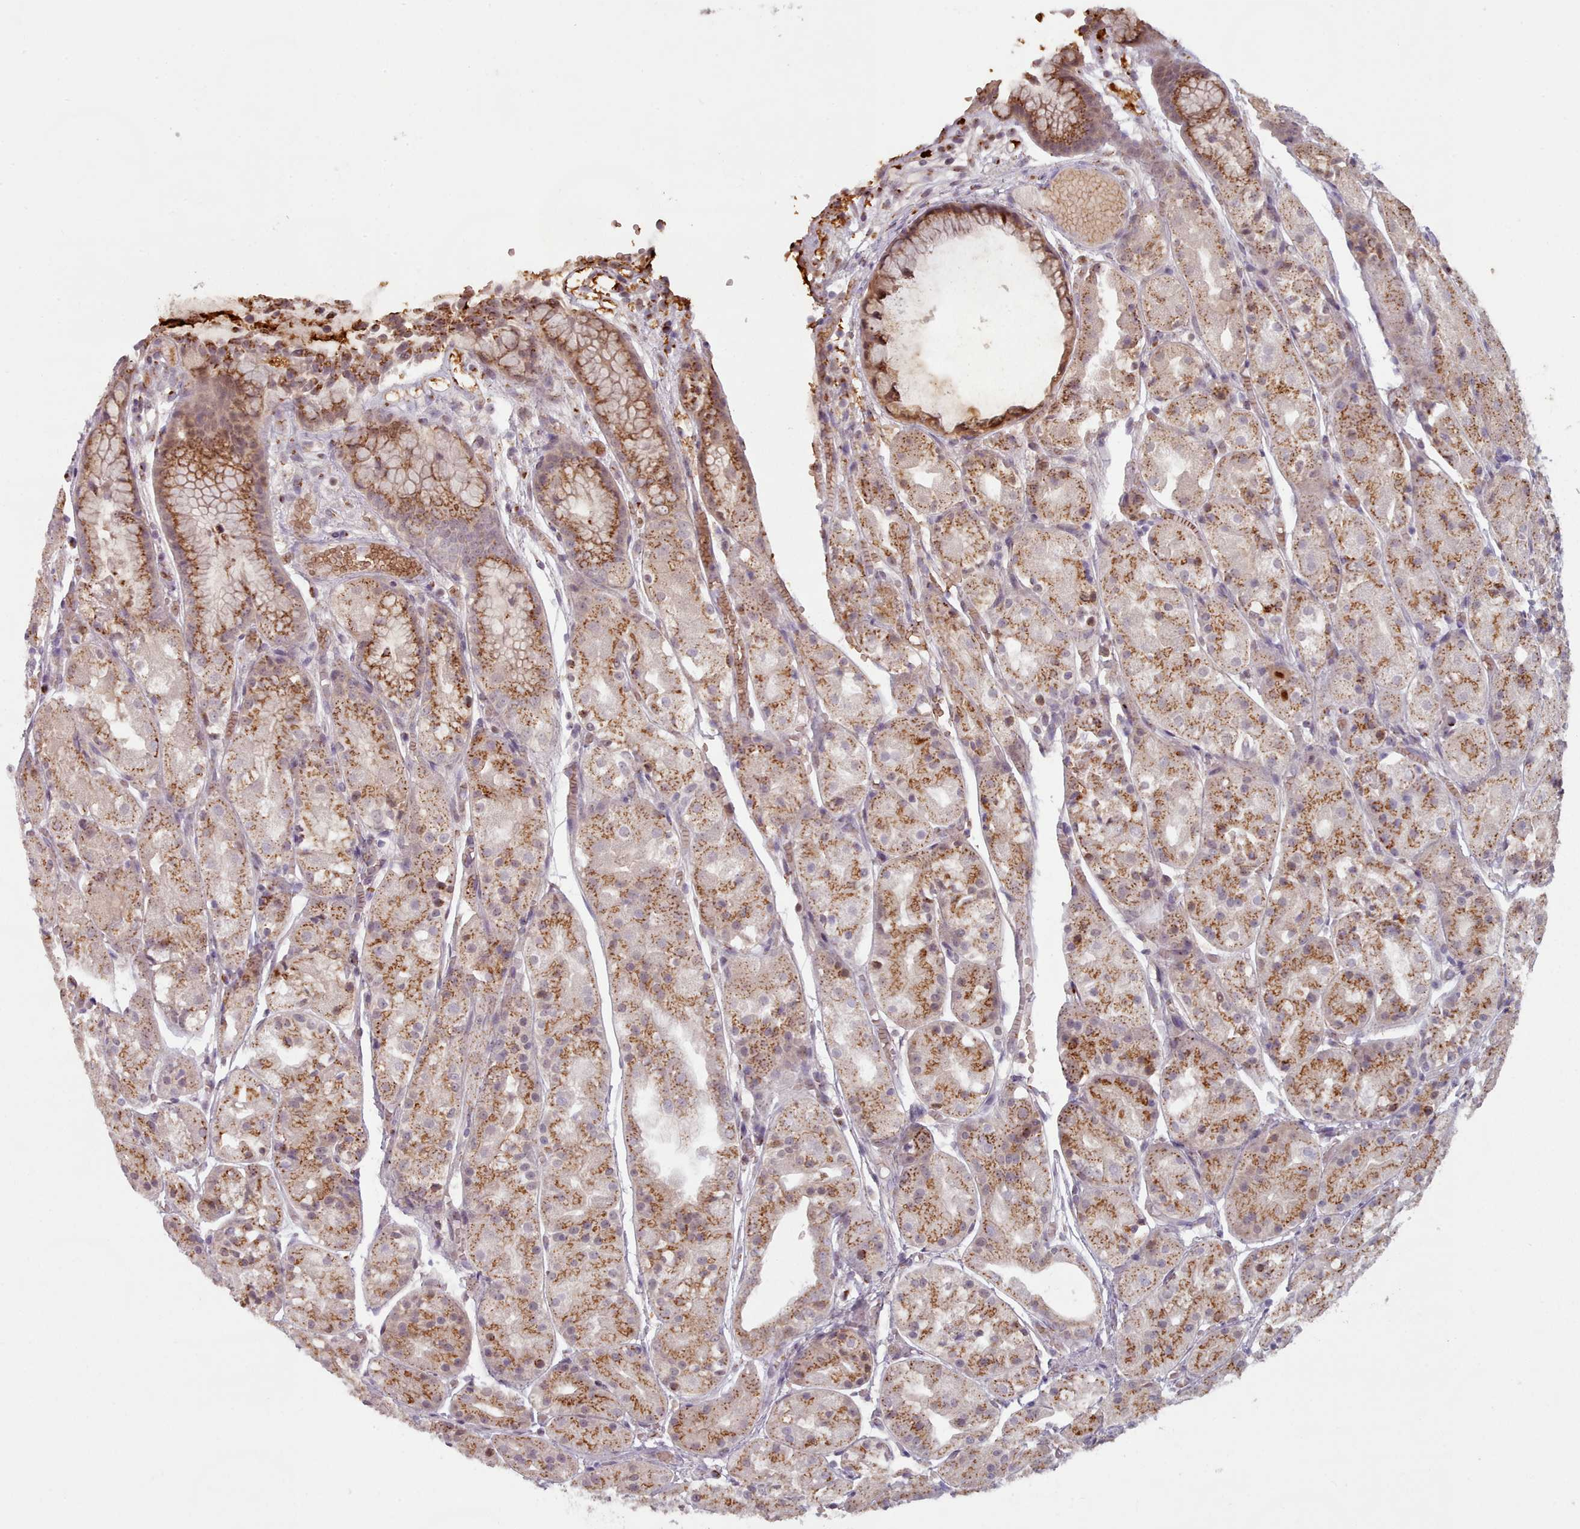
{"staining": {"intensity": "strong", "quantity": ">75%", "location": "cytoplasmic/membranous"}, "tissue": "stomach", "cell_type": "Glandular cells", "image_type": "normal", "snomed": [{"axis": "morphology", "description": "Normal tissue, NOS"}, {"axis": "topography", "description": "Stomach, upper"}], "caption": "This photomicrograph demonstrates immunohistochemistry (IHC) staining of unremarkable stomach, with high strong cytoplasmic/membranous positivity in about >75% of glandular cells.", "gene": "MAN1B1", "patient": {"sex": "male", "age": 72}}